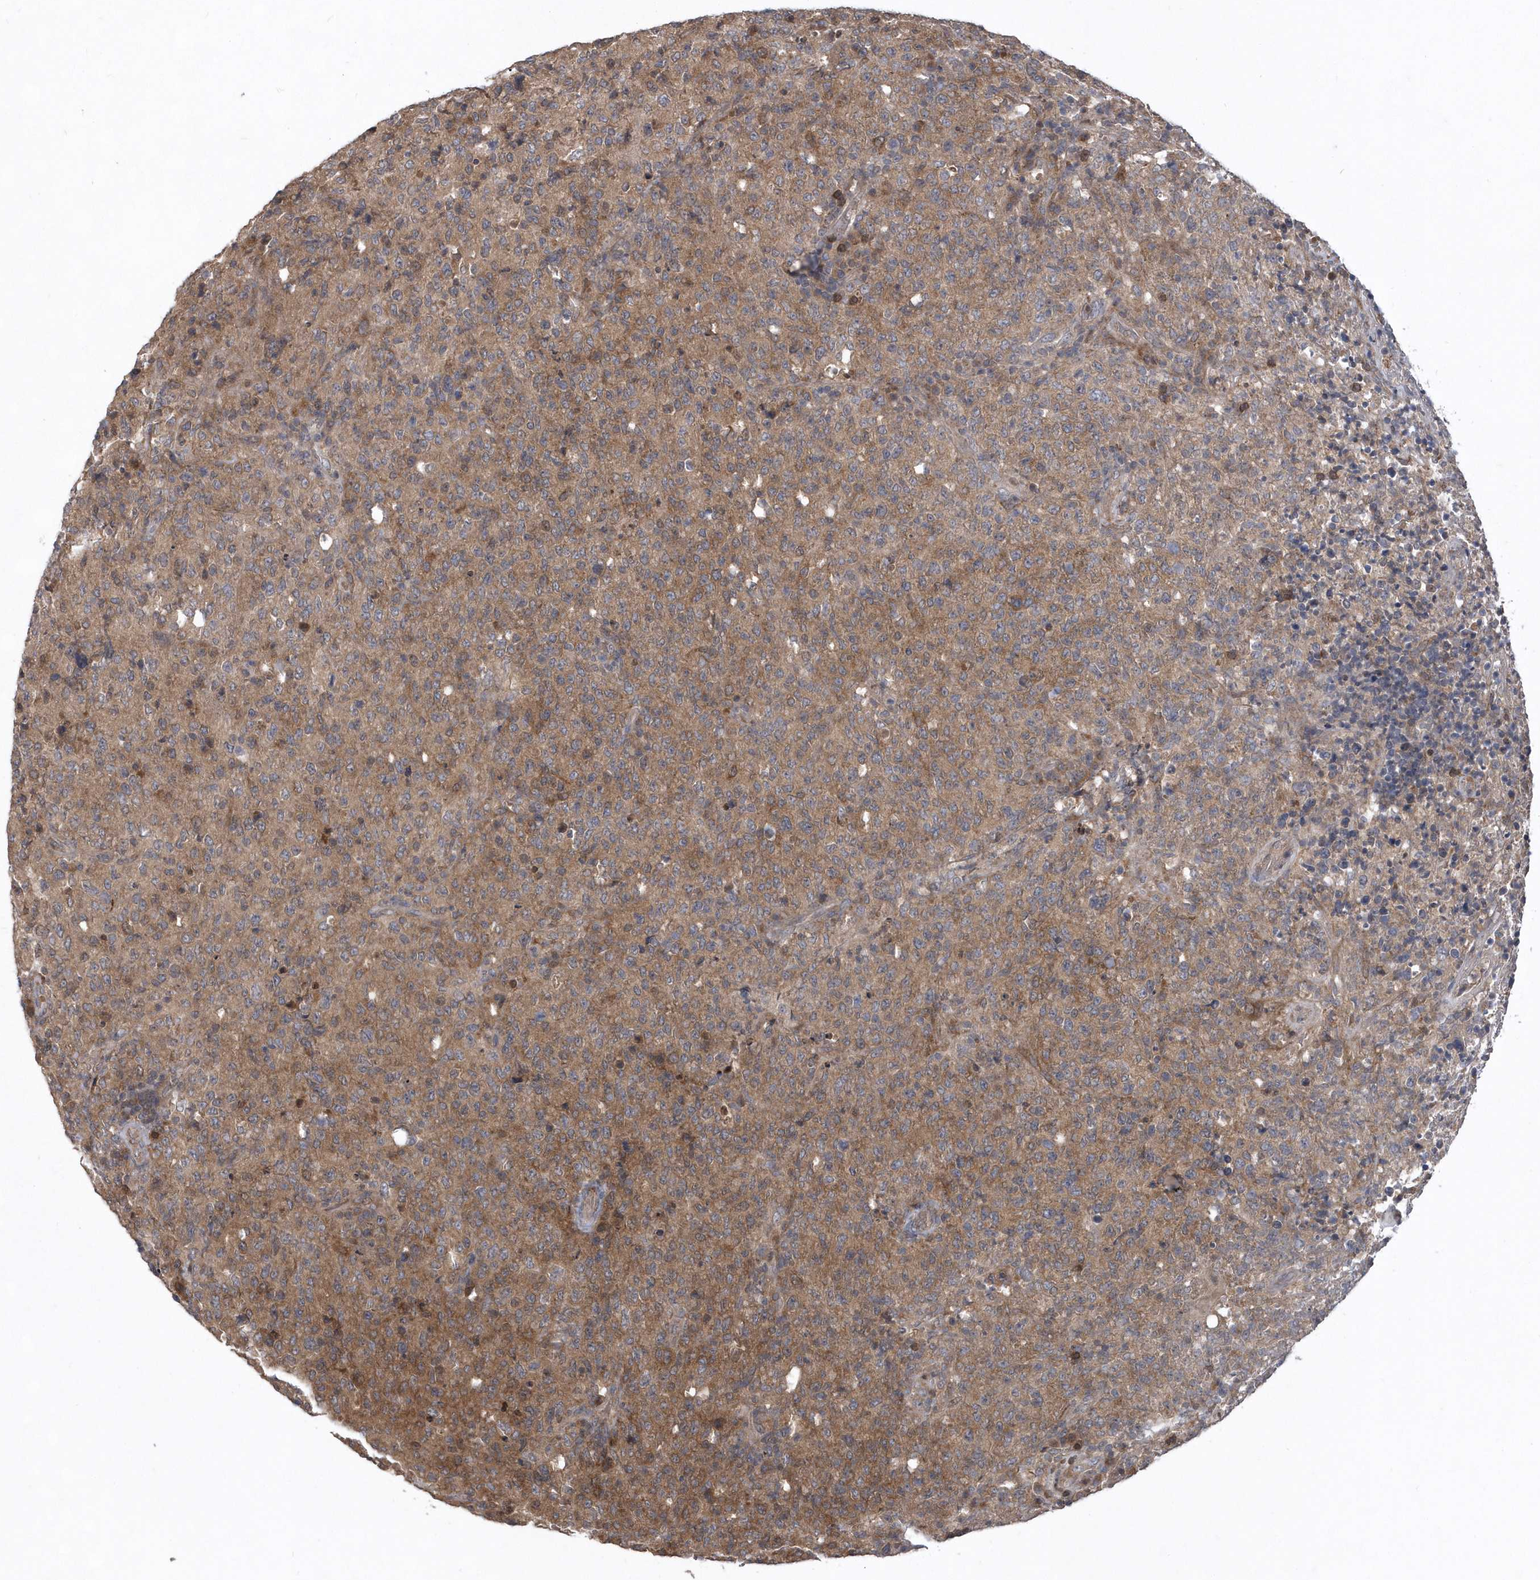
{"staining": {"intensity": "weak", "quantity": "25%-75%", "location": "cytoplasmic/membranous"}, "tissue": "lymphoma", "cell_type": "Tumor cells", "image_type": "cancer", "snomed": [{"axis": "morphology", "description": "Malignant lymphoma, non-Hodgkin's type, High grade"}, {"axis": "topography", "description": "Tonsil"}], "caption": "A high-resolution photomicrograph shows IHC staining of lymphoma, which demonstrates weak cytoplasmic/membranous positivity in about 25%-75% of tumor cells.", "gene": "HMGCS1", "patient": {"sex": "female", "age": 36}}